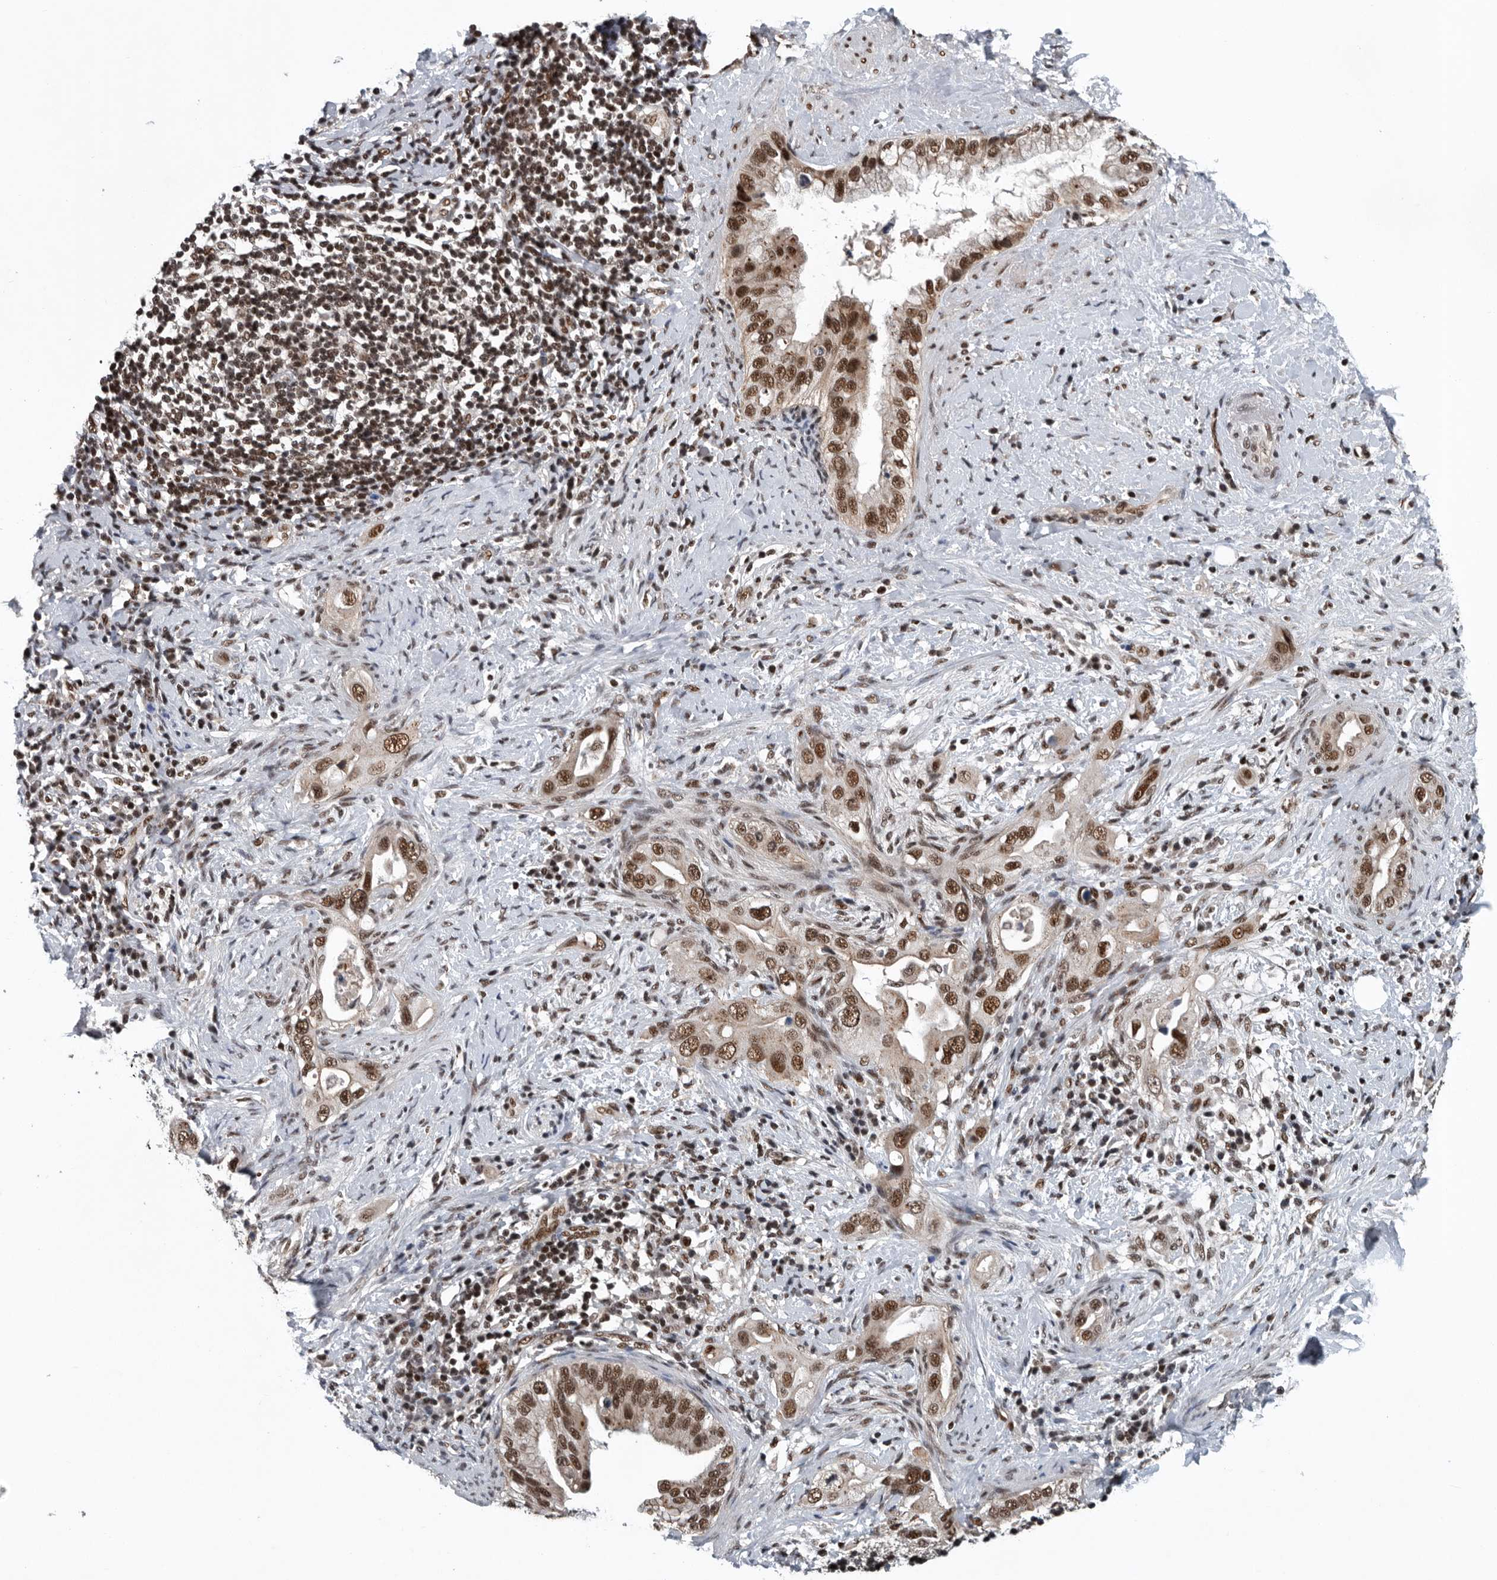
{"staining": {"intensity": "moderate", "quantity": ">75%", "location": "nuclear"}, "tissue": "pancreatic cancer", "cell_type": "Tumor cells", "image_type": "cancer", "snomed": [{"axis": "morphology", "description": "Inflammation, NOS"}, {"axis": "morphology", "description": "Adenocarcinoma, NOS"}, {"axis": "topography", "description": "Pancreas"}], "caption": "DAB (3,3'-diaminobenzidine) immunohistochemical staining of human pancreatic cancer shows moderate nuclear protein positivity in approximately >75% of tumor cells.", "gene": "SENP7", "patient": {"sex": "female", "age": 56}}